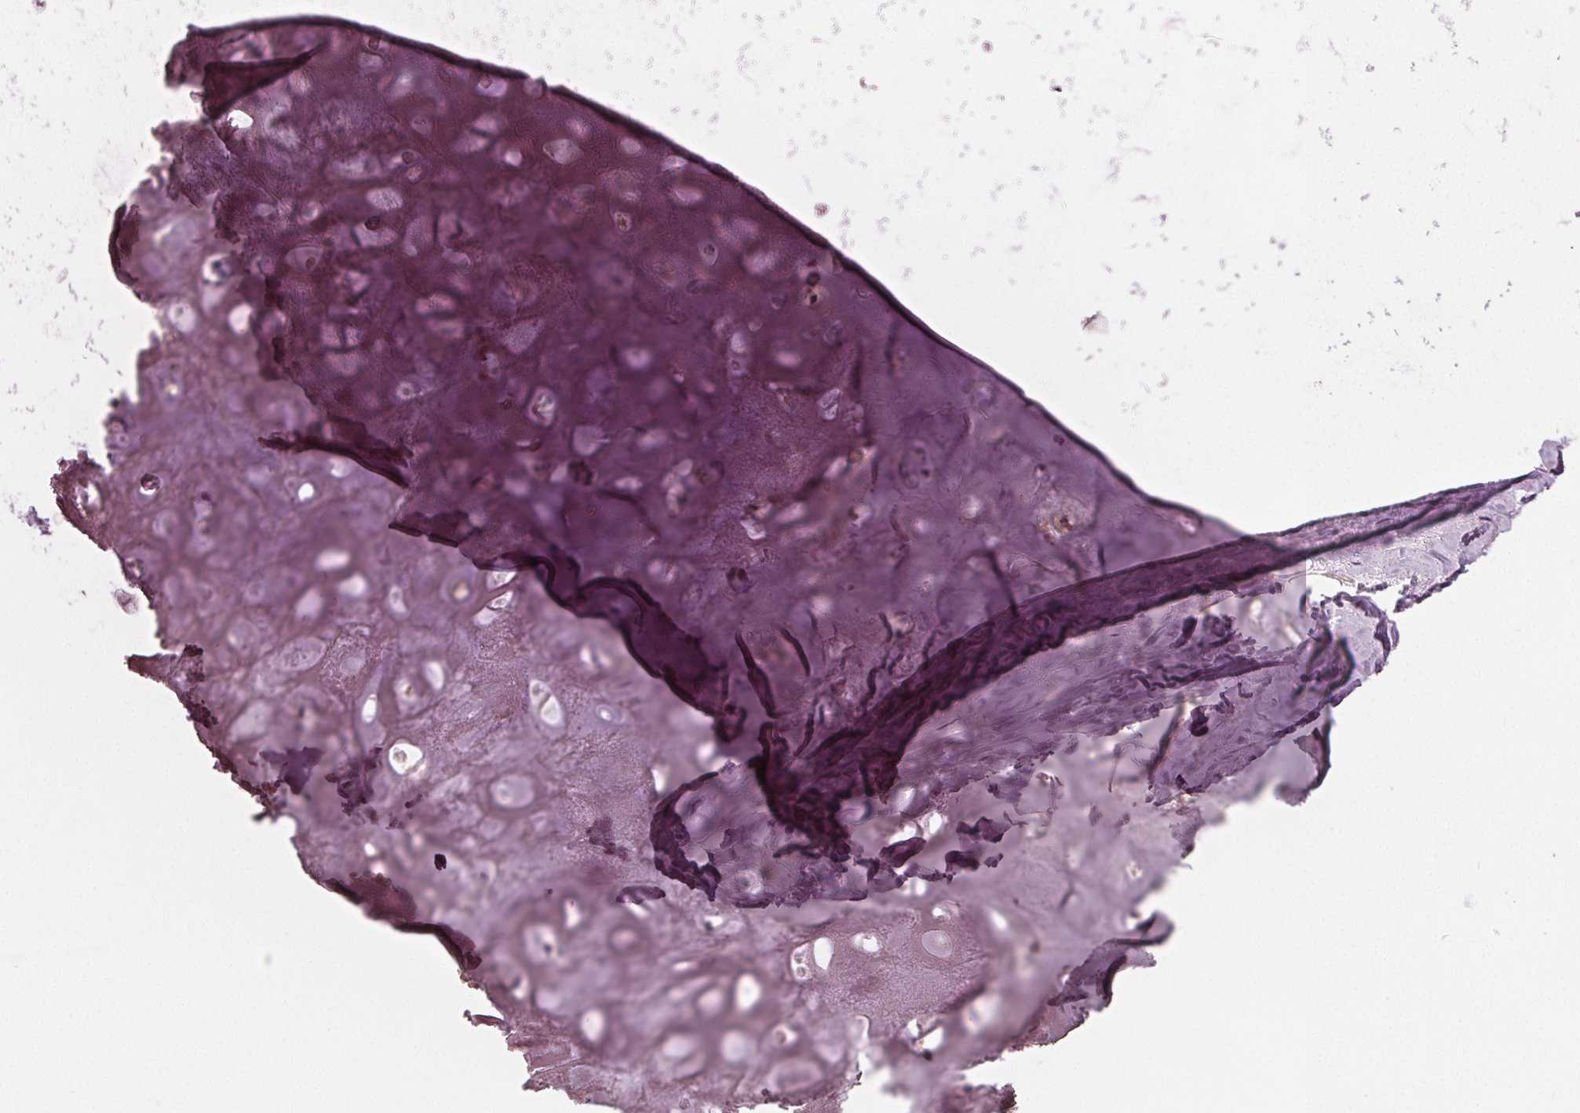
{"staining": {"intensity": "negative", "quantity": "none", "location": "none"}, "tissue": "soft tissue", "cell_type": "Chondrocytes", "image_type": "normal", "snomed": [{"axis": "morphology", "description": "Normal tissue, NOS"}, {"axis": "topography", "description": "Cartilage tissue"}], "caption": "Immunohistochemistry (IHC) micrograph of normal soft tissue: soft tissue stained with DAB demonstrates no significant protein expression in chondrocytes.", "gene": "TKFC", "patient": {"sex": "male", "age": 57}}